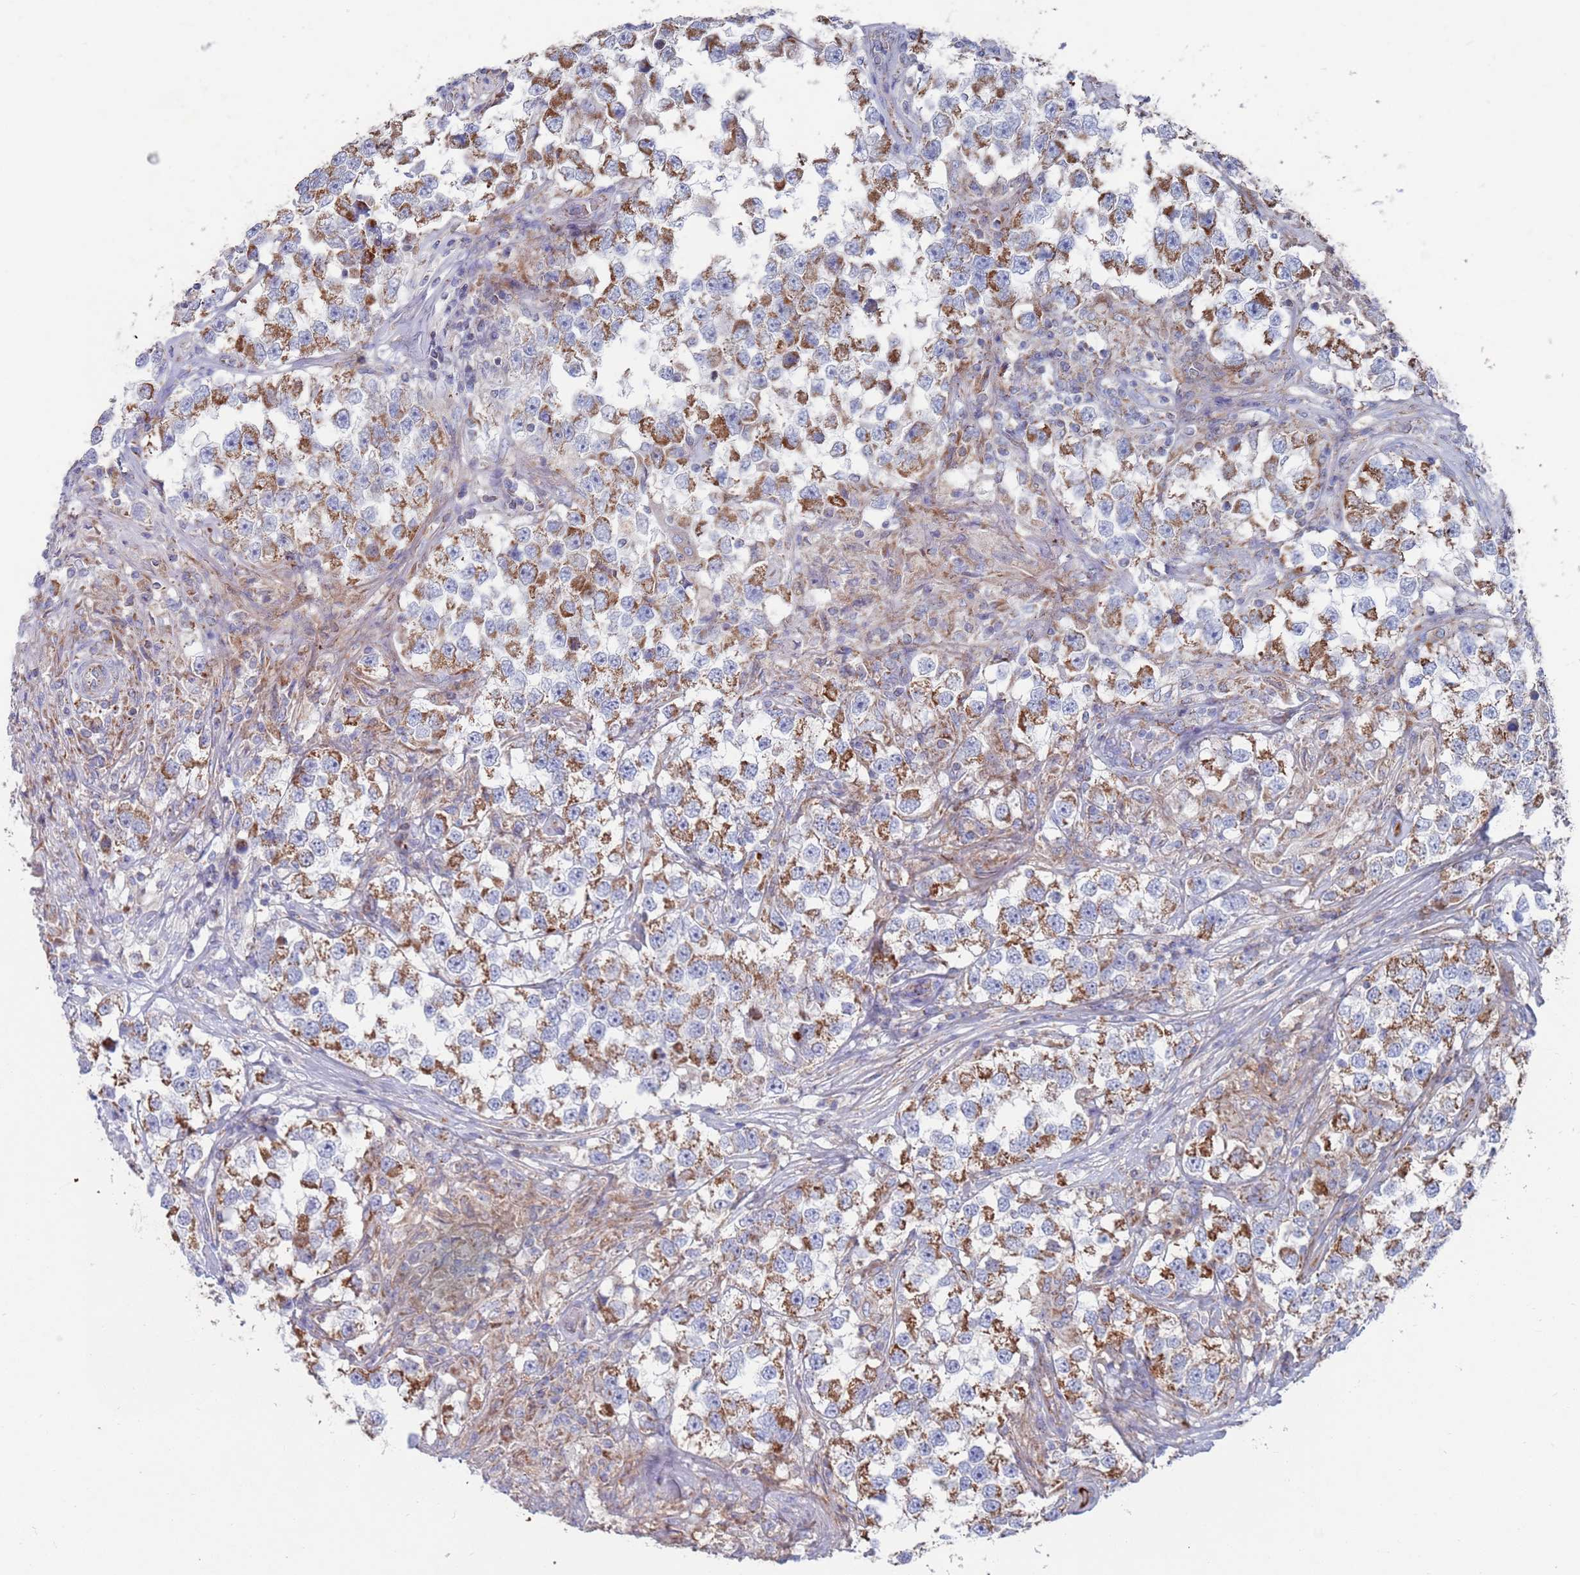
{"staining": {"intensity": "moderate", "quantity": ">75%", "location": "cytoplasmic/membranous"}, "tissue": "testis cancer", "cell_type": "Tumor cells", "image_type": "cancer", "snomed": [{"axis": "morphology", "description": "Seminoma, NOS"}, {"axis": "topography", "description": "Testis"}], "caption": "DAB immunohistochemical staining of human testis cancer reveals moderate cytoplasmic/membranous protein staining in approximately >75% of tumor cells.", "gene": "MRPL22", "patient": {"sex": "male", "age": 46}}